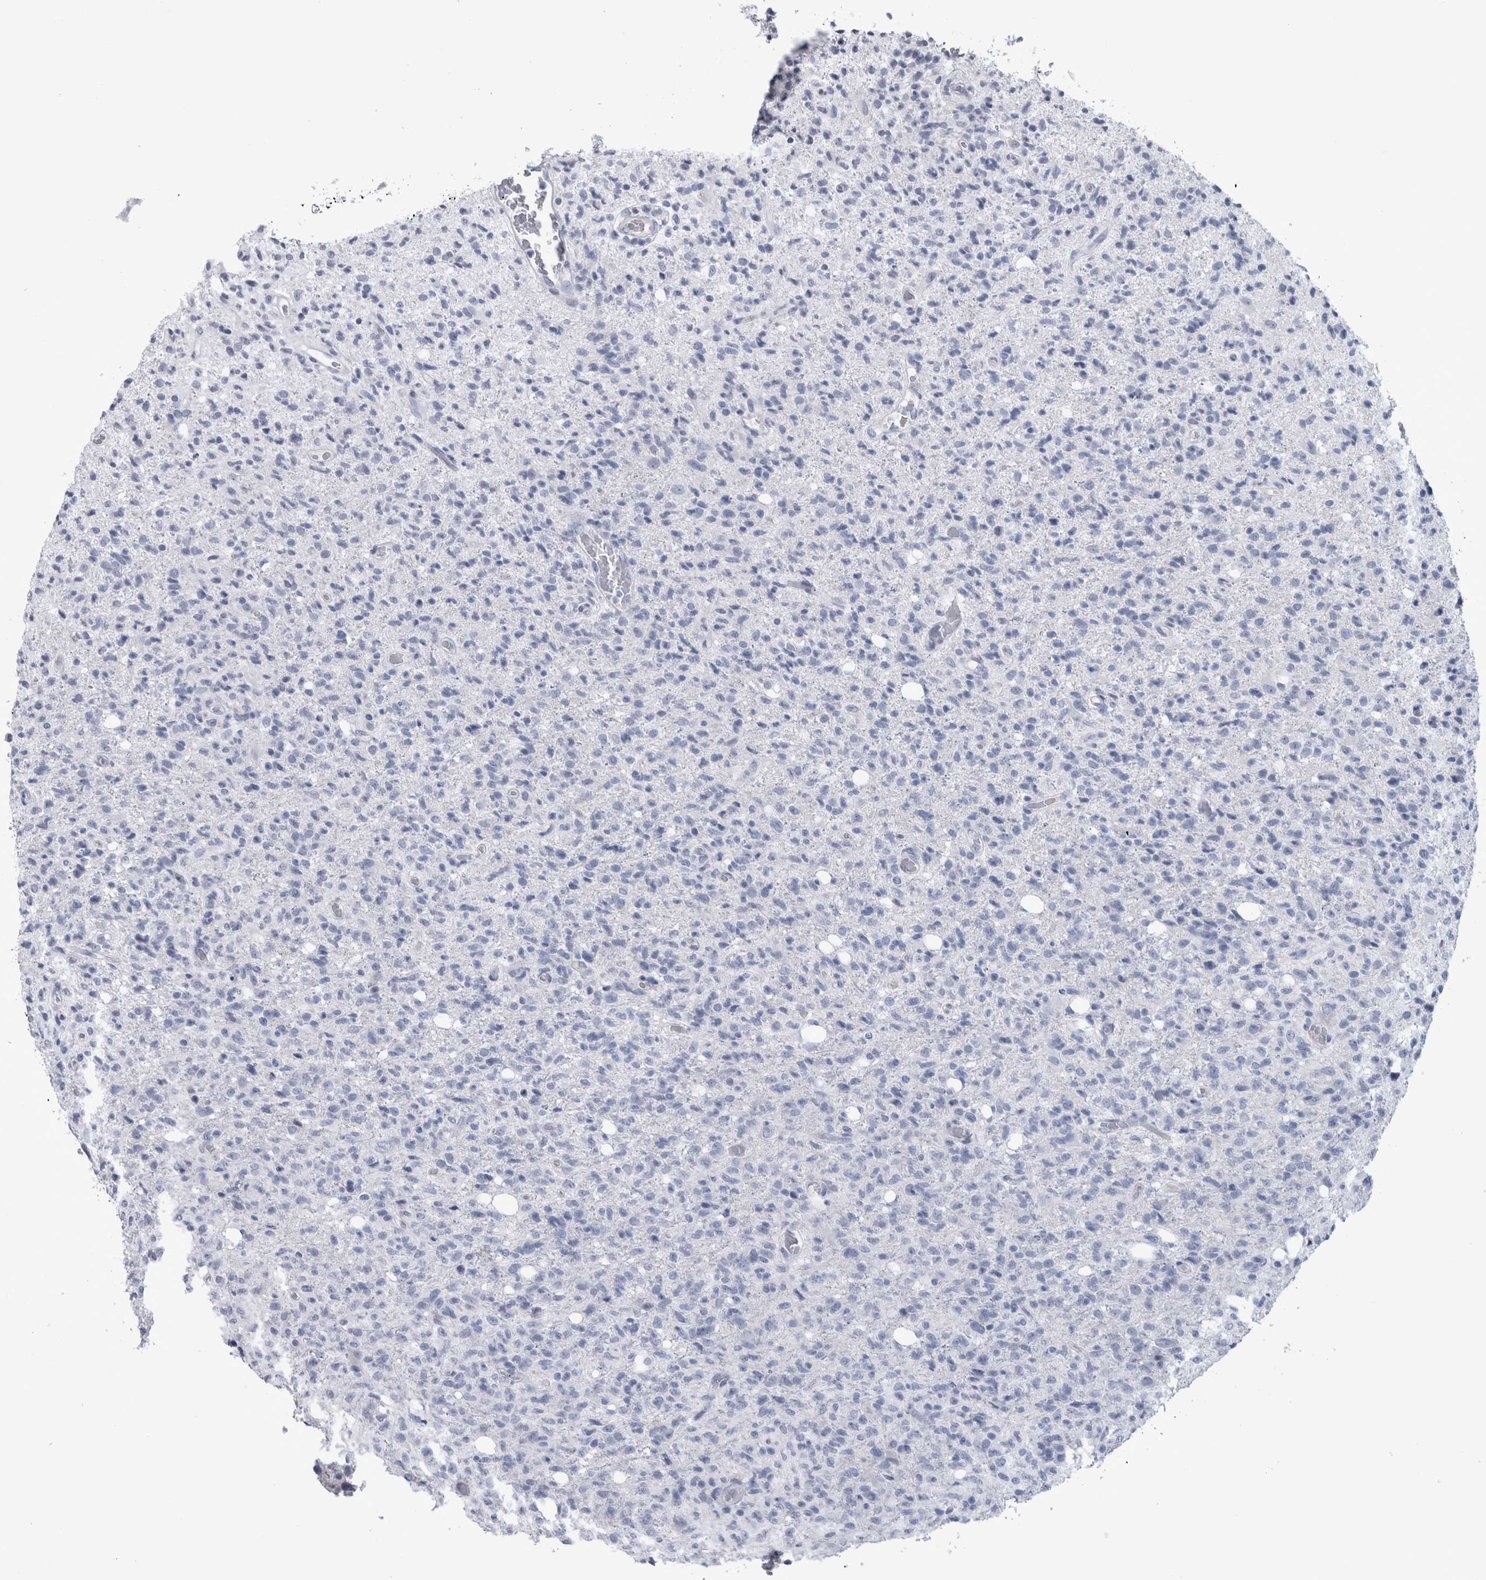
{"staining": {"intensity": "negative", "quantity": "none", "location": "none"}, "tissue": "glioma", "cell_type": "Tumor cells", "image_type": "cancer", "snomed": [{"axis": "morphology", "description": "Glioma, malignant, High grade"}, {"axis": "topography", "description": "Brain"}], "caption": "IHC photomicrograph of neoplastic tissue: human malignant glioma (high-grade) stained with DAB displays no significant protein expression in tumor cells.", "gene": "PAX5", "patient": {"sex": "female", "age": 57}}